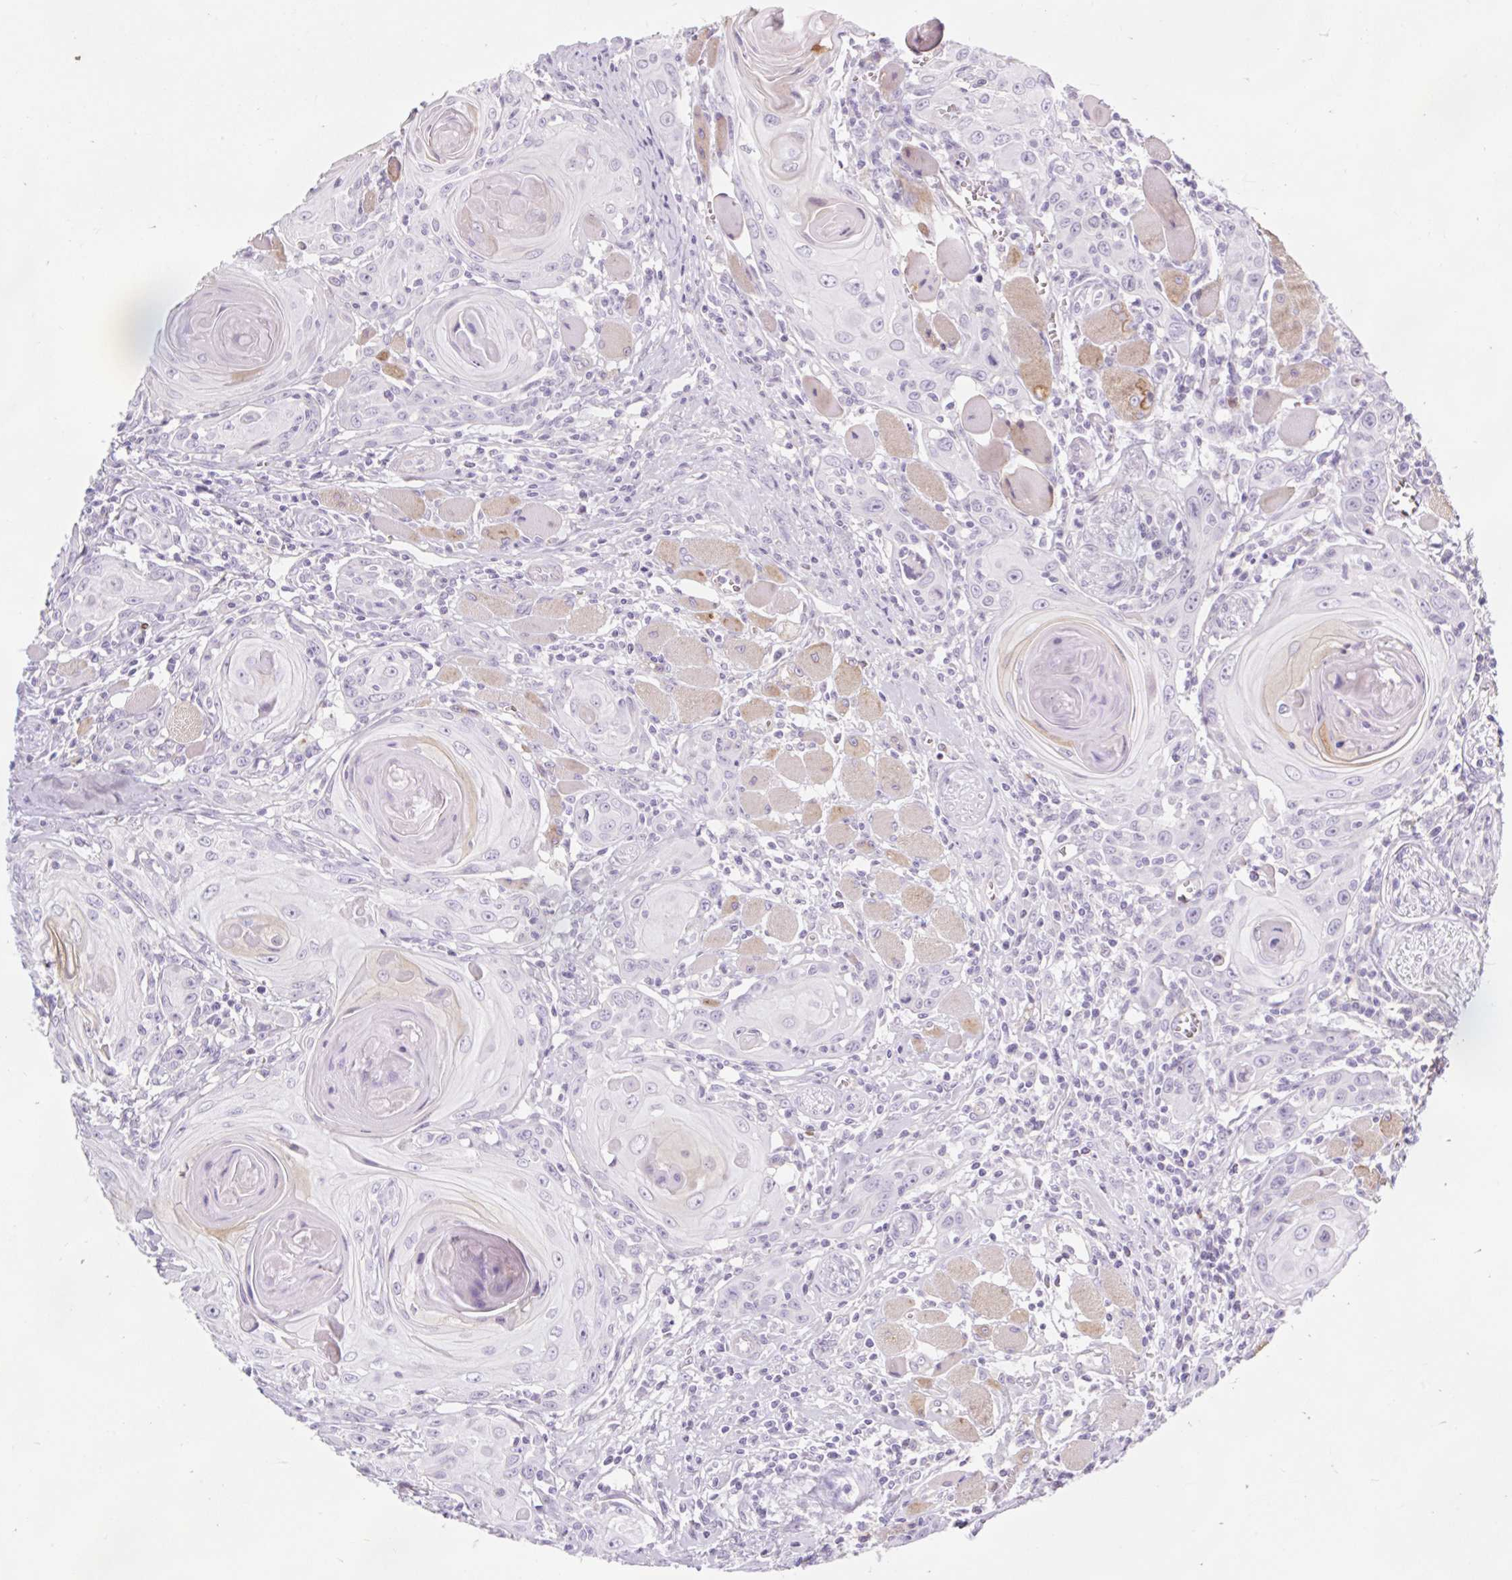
{"staining": {"intensity": "negative", "quantity": "none", "location": "none"}, "tissue": "head and neck cancer", "cell_type": "Tumor cells", "image_type": "cancer", "snomed": [{"axis": "morphology", "description": "Squamous cell carcinoma, NOS"}, {"axis": "topography", "description": "Head-Neck"}], "caption": "Immunohistochemistry micrograph of human head and neck squamous cell carcinoma stained for a protein (brown), which reveals no positivity in tumor cells.", "gene": "BCAS1", "patient": {"sex": "female", "age": 80}}